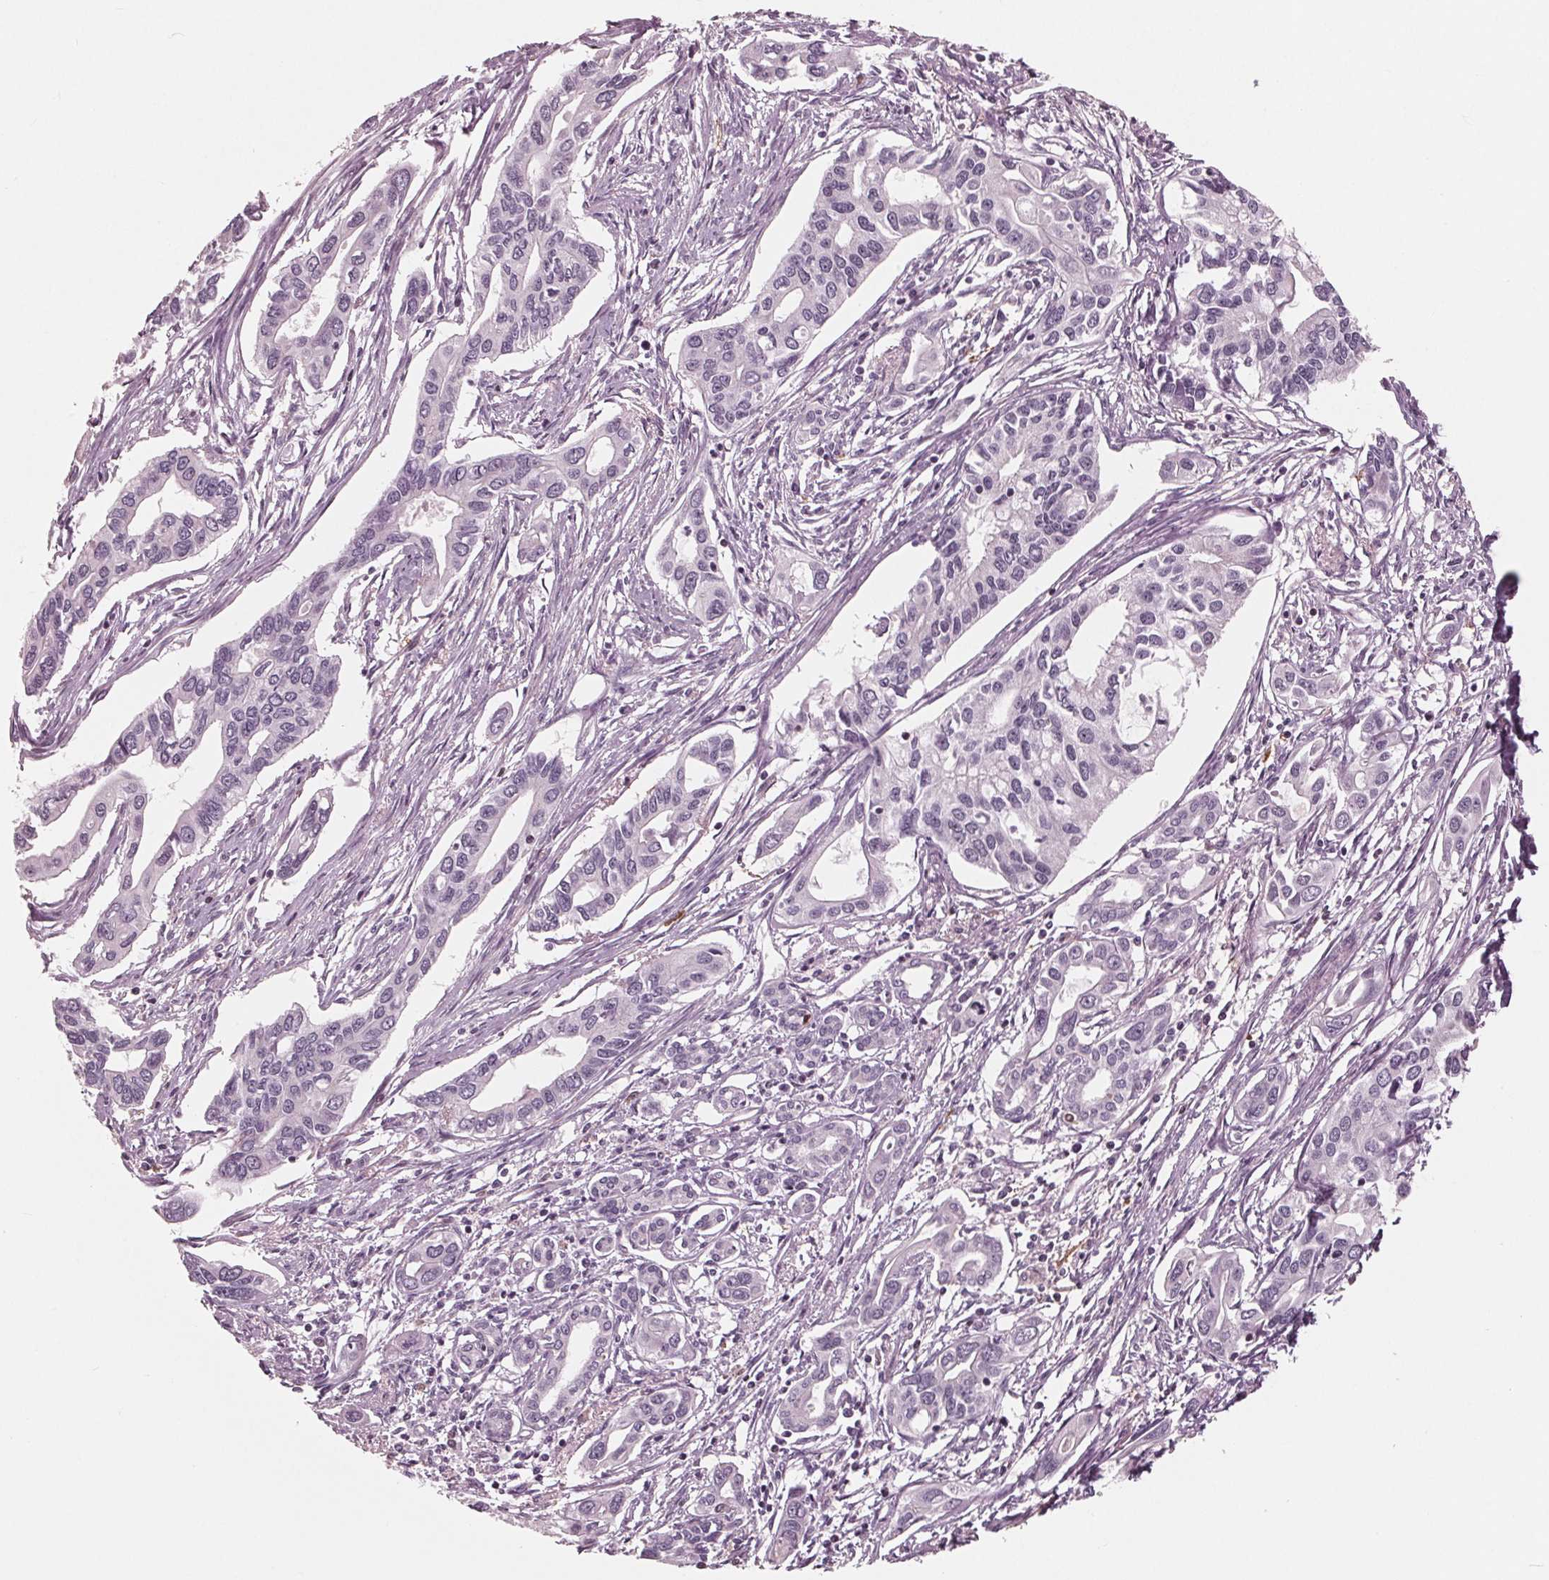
{"staining": {"intensity": "negative", "quantity": "none", "location": "none"}, "tissue": "pancreatic cancer", "cell_type": "Tumor cells", "image_type": "cancer", "snomed": [{"axis": "morphology", "description": "Adenocarcinoma, NOS"}, {"axis": "topography", "description": "Pancreas"}], "caption": "A high-resolution histopathology image shows immunohistochemistry (IHC) staining of pancreatic cancer (adenocarcinoma), which exhibits no significant expression in tumor cells.", "gene": "ING3", "patient": {"sex": "male", "age": 60}}